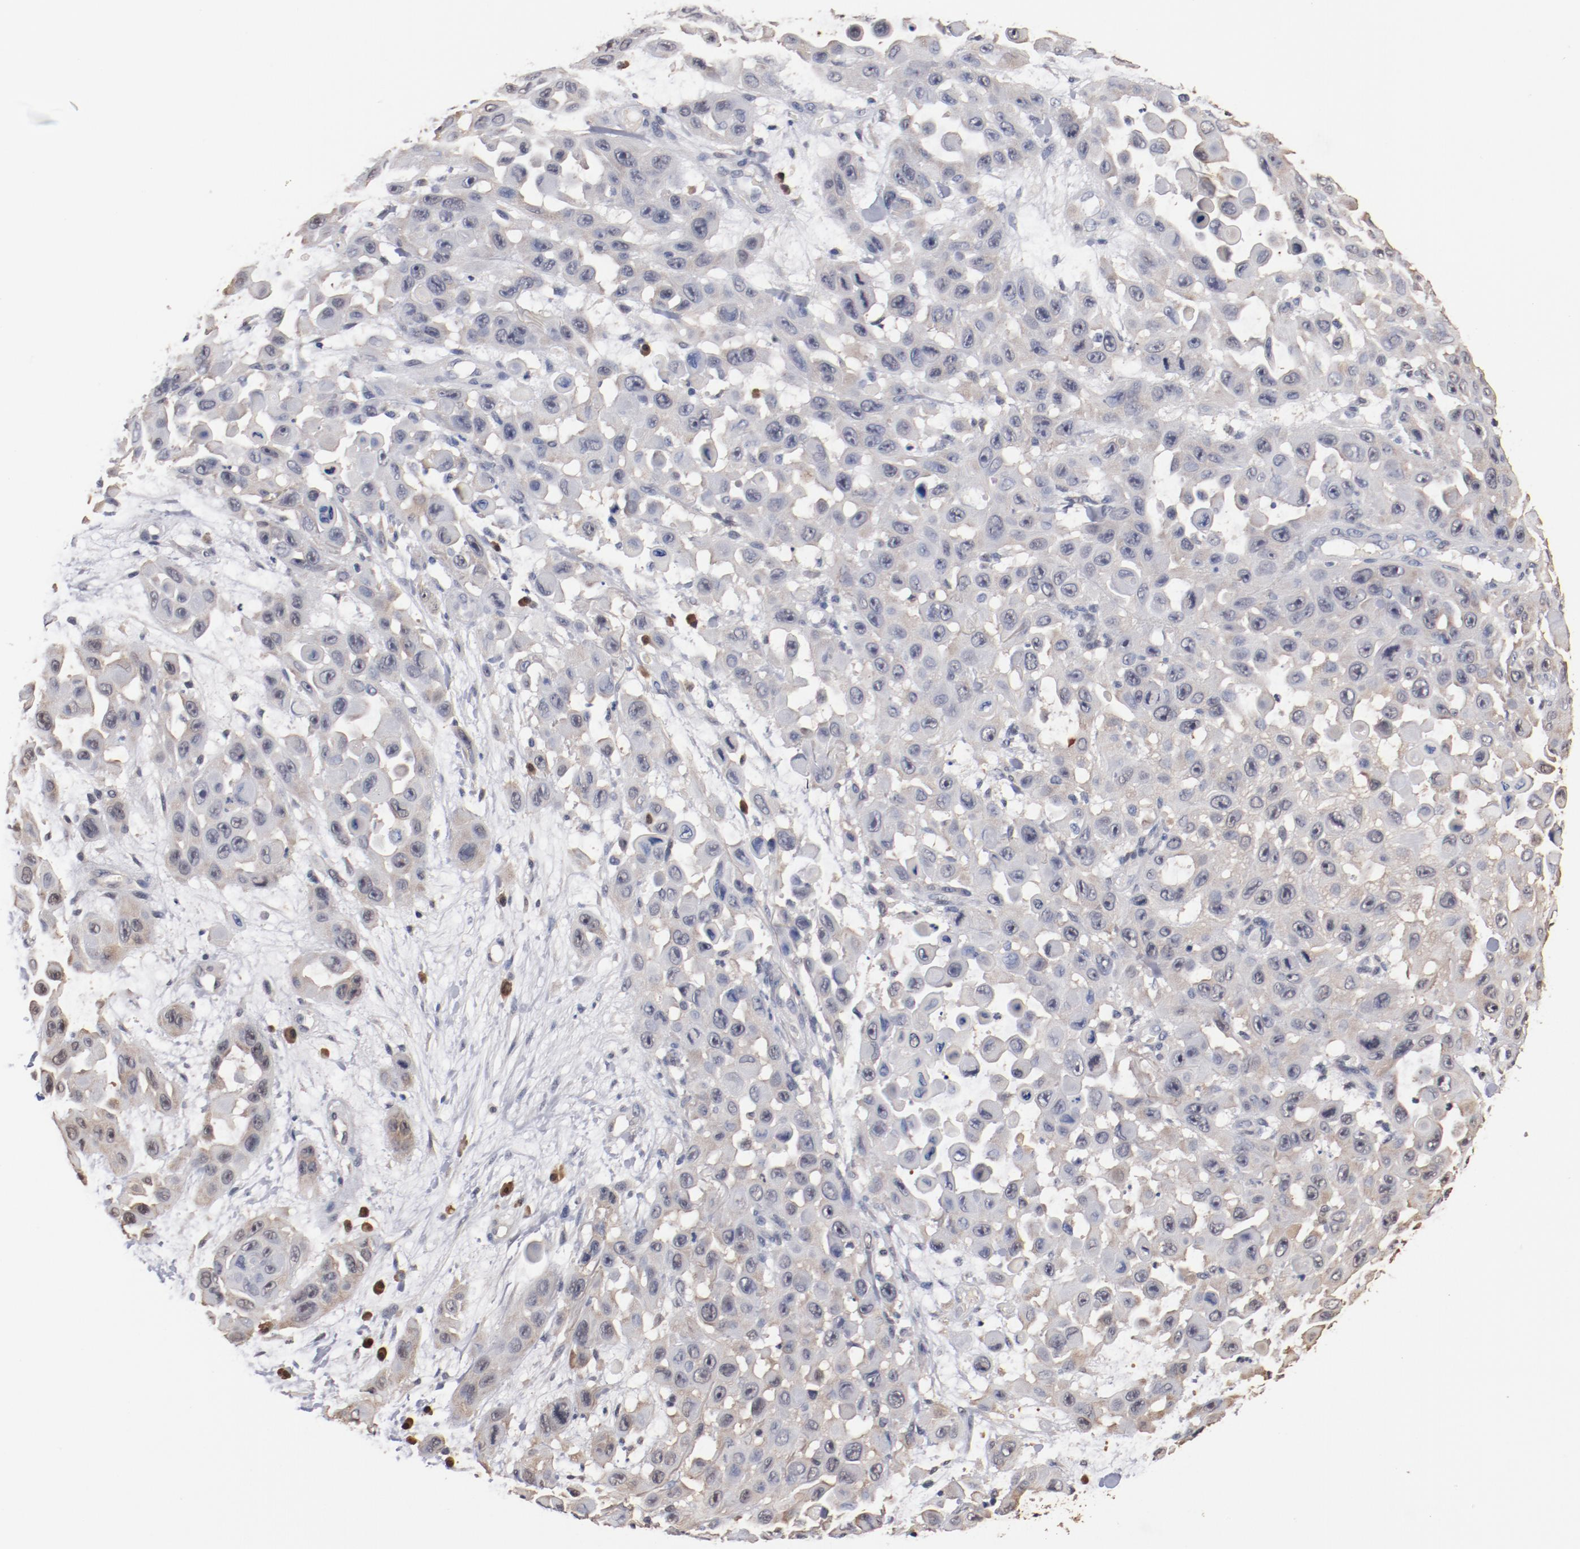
{"staining": {"intensity": "negative", "quantity": "none", "location": "none"}, "tissue": "skin cancer", "cell_type": "Tumor cells", "image_type": "cancer", "snomed": [{"axis": "morphology", "description": "Squamous cell carcinoma, NOS"}, {"axis": "topography", "description": "Skin"}], "caption": "Tumor cells show no significant staining in squamous cell carcinoma (skin).", "gene": "MIF", "patient": {"sex": "male", "age": 81}}